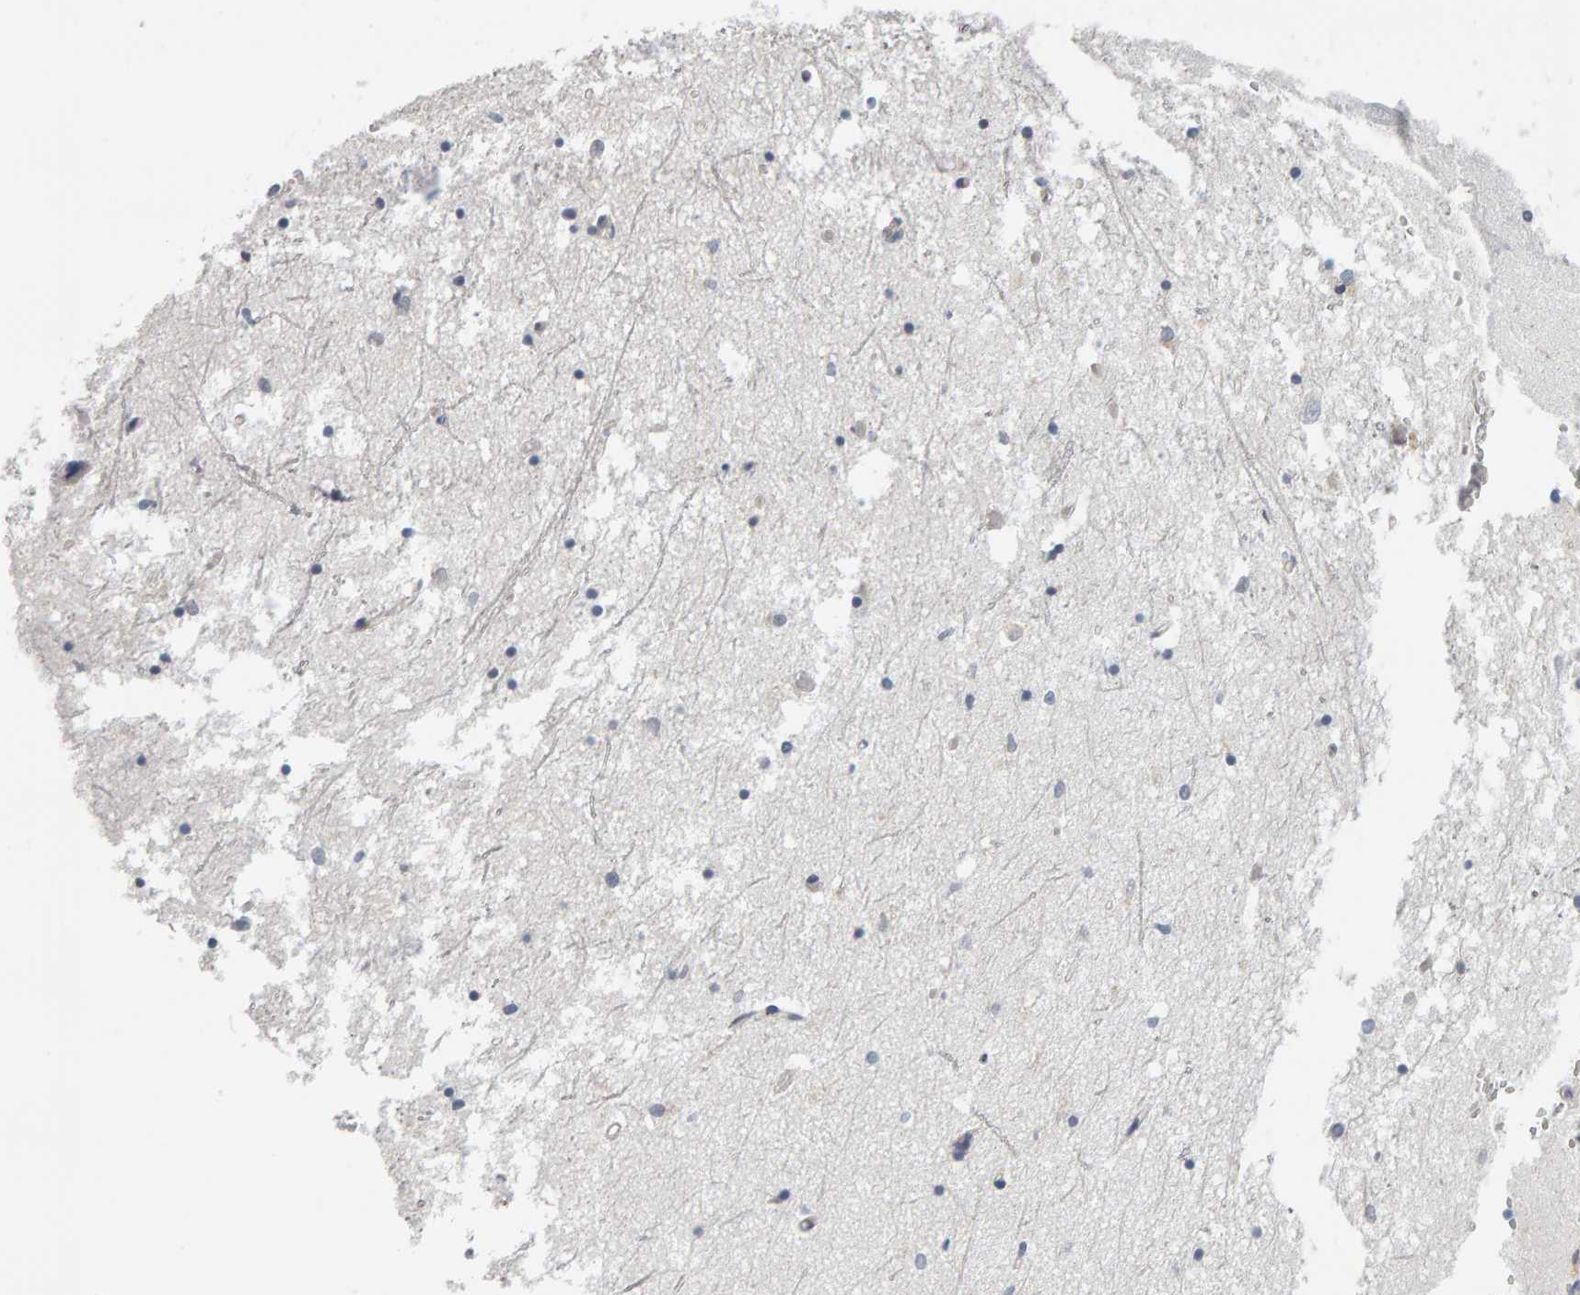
{"staining": {"intensity": "negative", "quantity": "none", "location": "none"}, "tissue": "hippocampus", "cell_type": "Glial cells", "image_type": "normal", "snomed": [{"axis": "morphology", "description": "Normal tissue, NOS"}, {"axis": "topography", "description": "Hippocampus"}], "caption": "This is a histopathology image of immunohistochemistry (IHC) staining of benign hippocampus, which shows no staining in glial cells. (Stains: DAB (3,3'-diaminobenzidine) immunohistochemistry with hematoxylin counter stain, Microscopy: brightfield microscopy at high magnification).", "gene": "ADHFE1", "patient": {"sex": "male", "age": 70}}